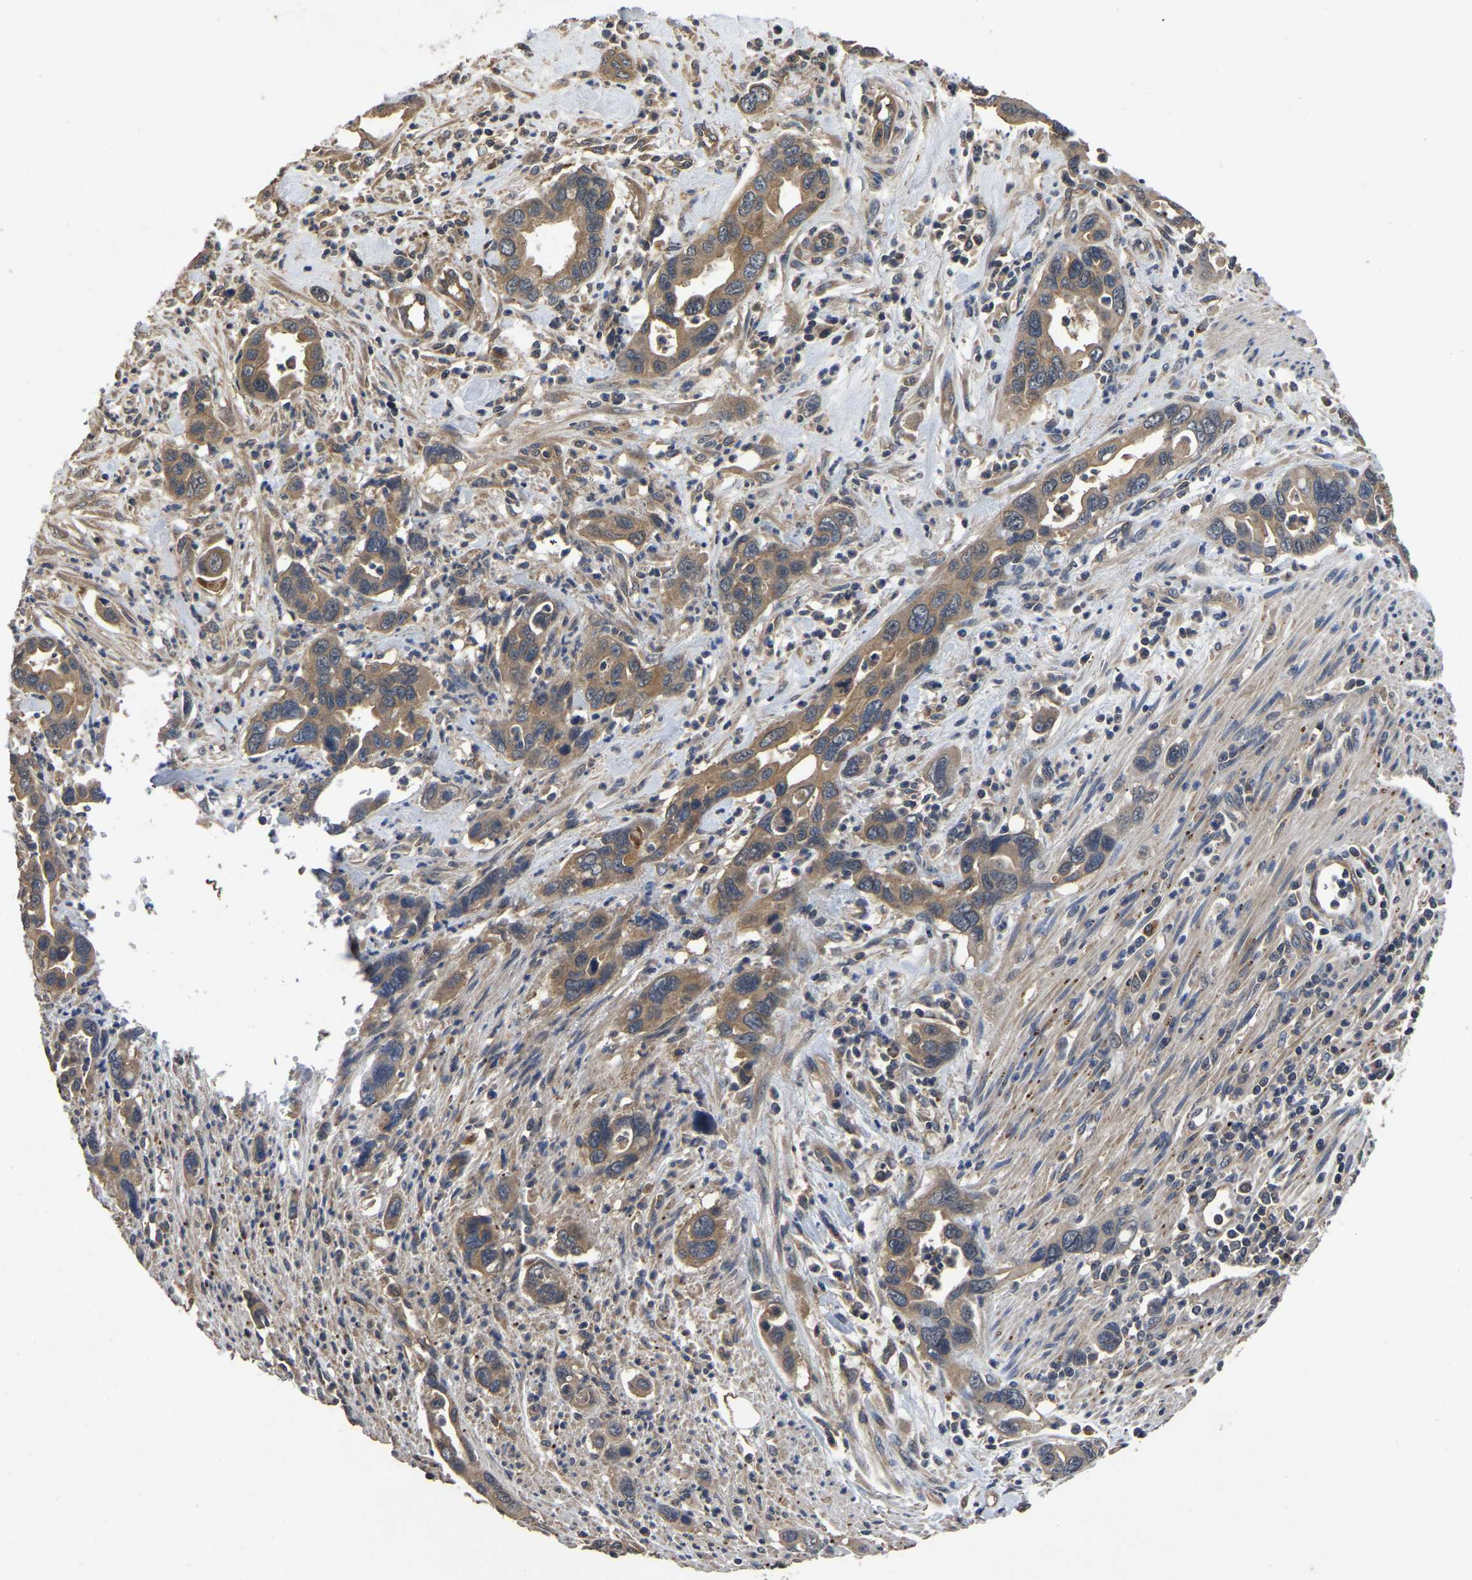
{"staining": {"intensity": "moderate", "quantity": ">75%", "location": "cytoplasmic/membranous"}, "tissue": "pancreatic cancer", "cell_type": "Tumor cells", "image_type": "cancer", "snomed": [{"axis": "morphology", "description": "Adenocarcinoma, NOS"}, {"axis": "topography", "description": "Pancreas"}], "caption": "This is a histology image of IHC staining of pancreatic cancer (adenocarcinoma), which shows moderate expression in the cytoplasmic/membranous of tumor cells.", "gene": "CRYZL1", "patient": {"sex": "female", "age": 70}}